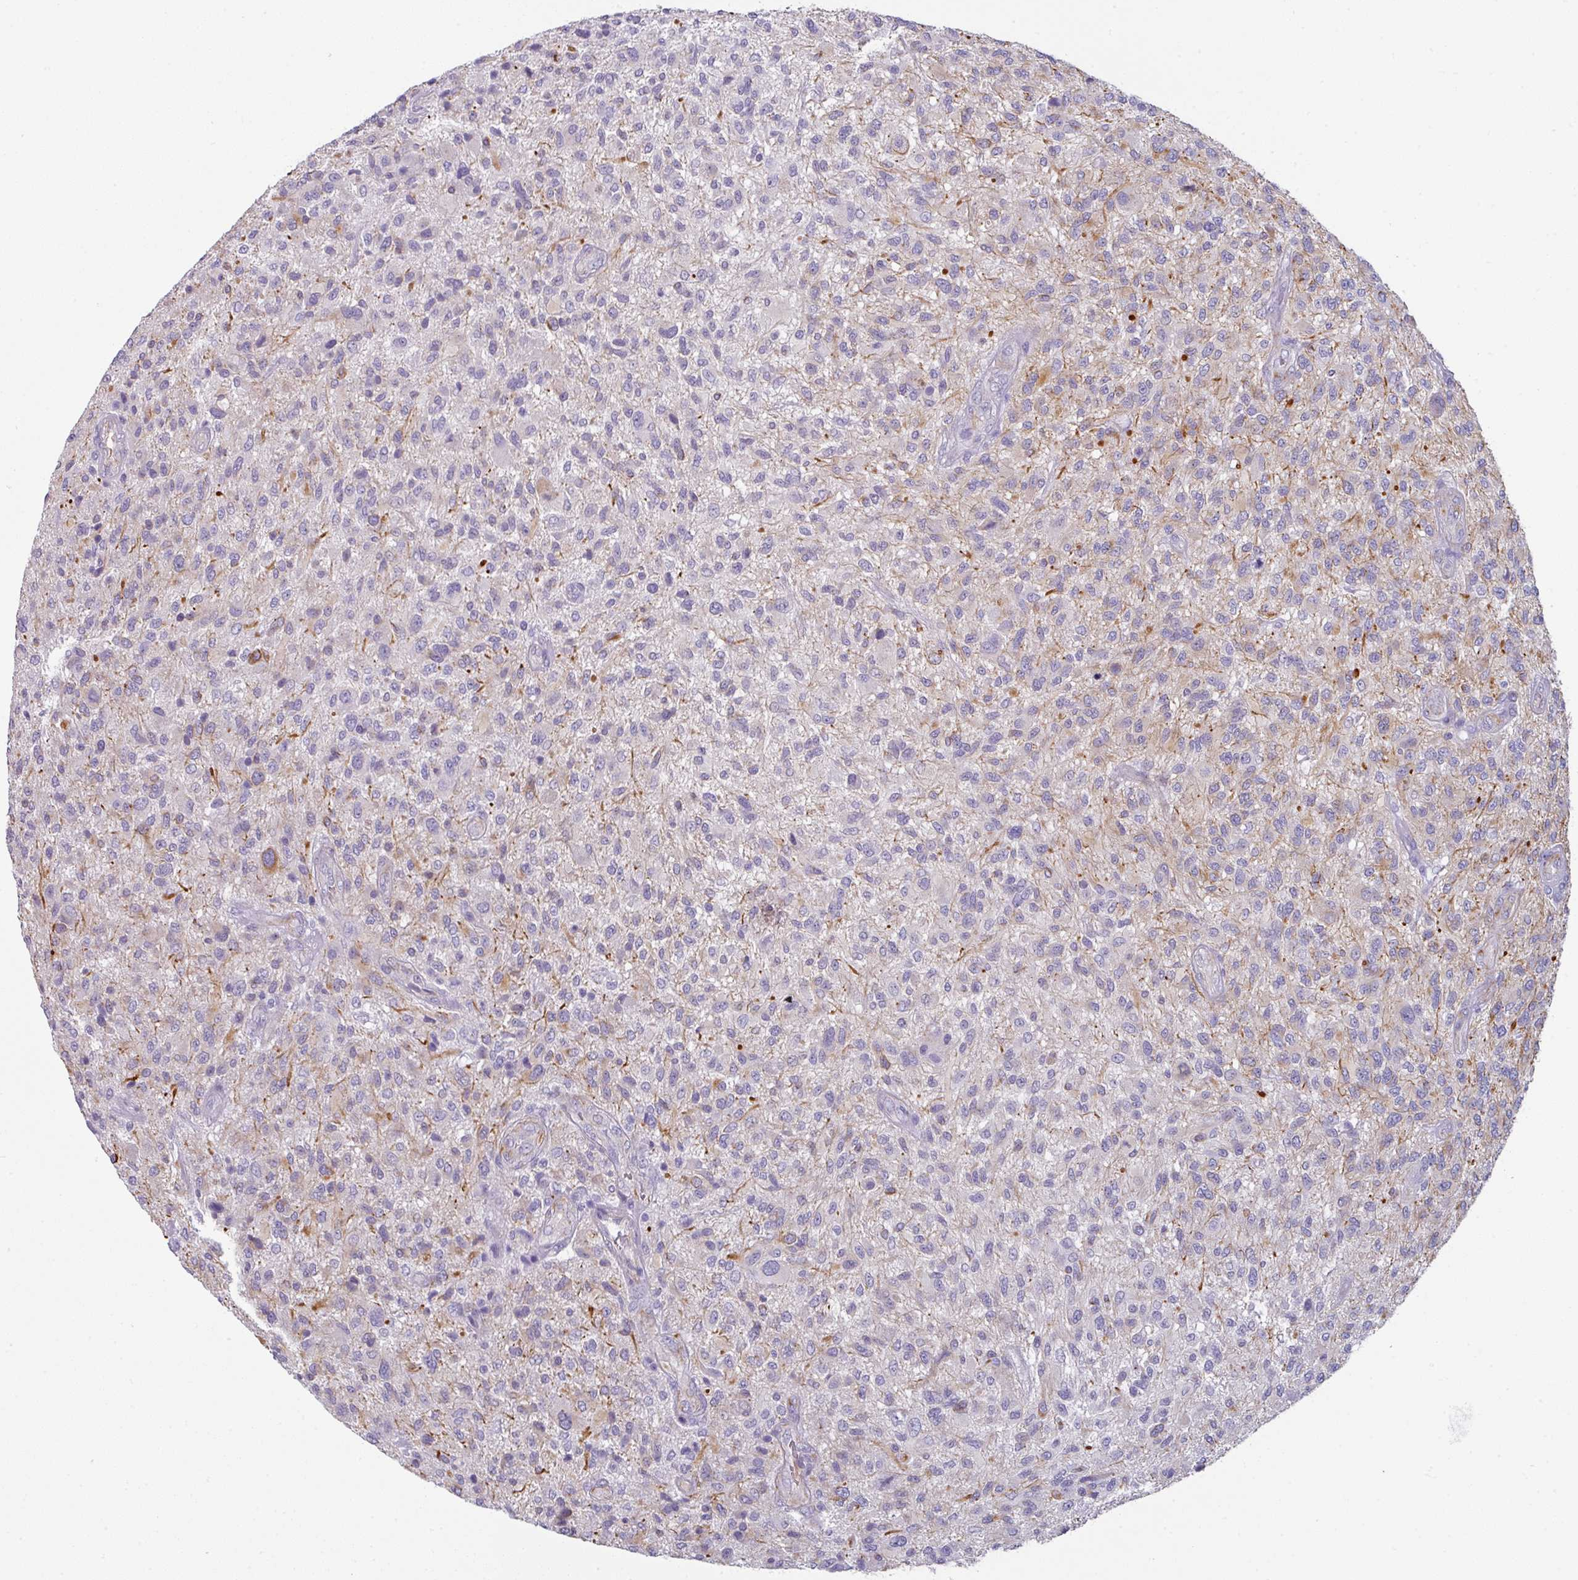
{"staining": {"intensity": "moderate", "quantity": "<25%", "location": "cytoplasmic/membranous"}, "tissue": "glioma", "cell_type": "Tumor cells", "image_type": "cancer", "snomed": [{"axis": "morphology", "description": "Glioma, malignant, High grade"}, {"axis": "topography", "description": "Brain"}], "caption": "Protein expression by immunohistochemistry (IHC) shows moderate cytoplasmic/membranous expression in approximately <25% of tumor cells in malignant glioma (high-grade).", "gene": "SLC17A7", "patient": {"sex": "male", "age": 47}}